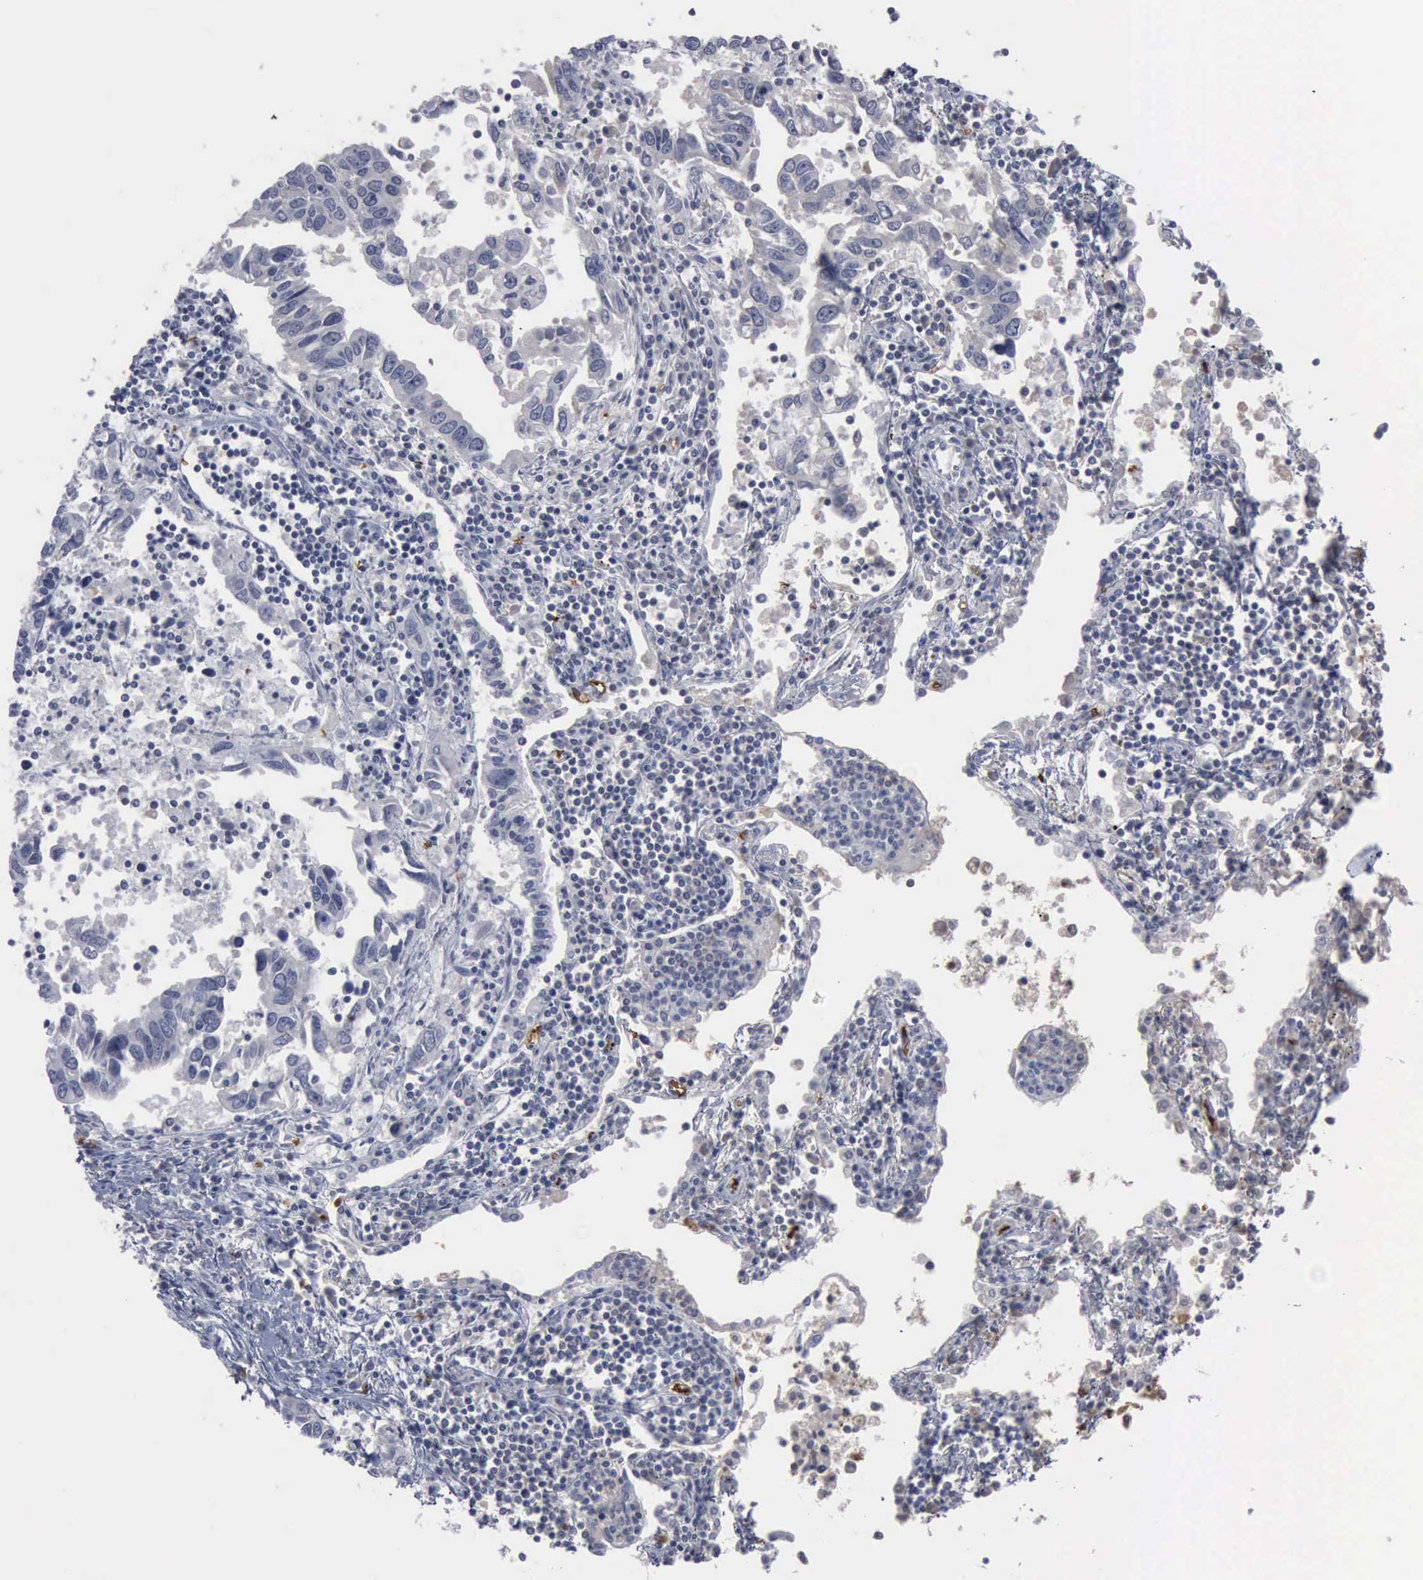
{"staining": {"intensity": "weak", "quantity": "<25%", "location": "cytoplasmic/membranous"}, "tissue": "lung cancer", "cell_type": "Tumor cells", "image_type": "cancer", "snomed": [{"axis": "morphology", "description": "Adenocarcinoma, NOS"}, {"axis": "topography", "description": "Lung"}], "caption": "This is an IHC micrograph of human lung cancer (adenocarcinoma). There is no staining in tumor cells.", "gene": "TGFB1", "patient": {"sex": "male", "age": 48}}